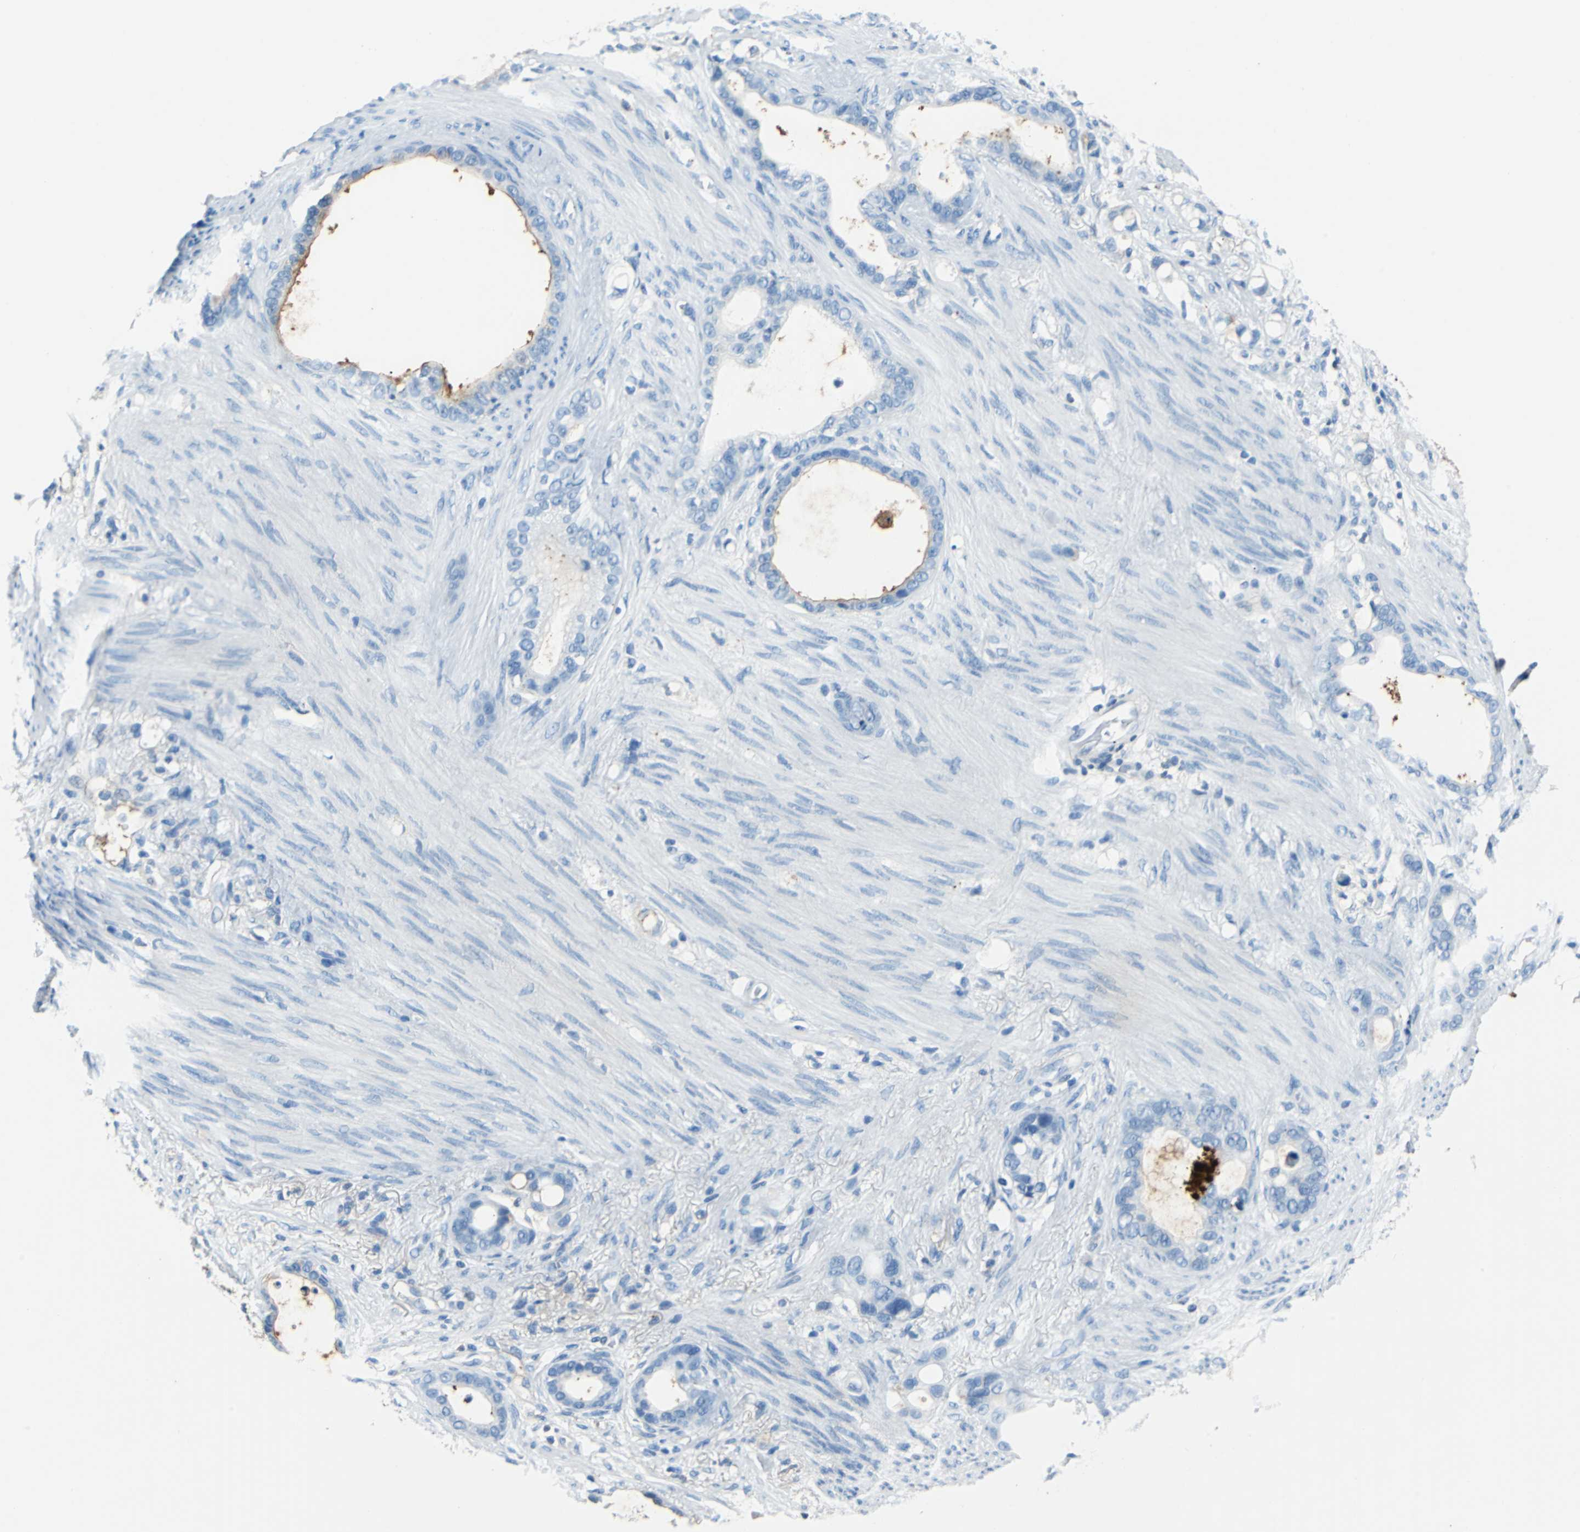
{"staining": {"intensity": "moderate", "quantity": "<25%", "location": "cytoplasmic/membranous"}, "tissue": "stomach cancer", "cell_type": "Tumor cells", "image_type": "cancer", "snomed": [{"axis": "morphology", "description": "Adenocarcinoma, NOS"}, {"axis": "topography", "description": "Stomach"}], "caption": "Immunohistochemical staining of human stomach cancer (adenocarcinoma) reveals moderate cytoplasmic/membranous protein positivity in approximately <25% of tumor cells.", "gene": "ALB", "patient": {"sex": "female", "age": 75}}